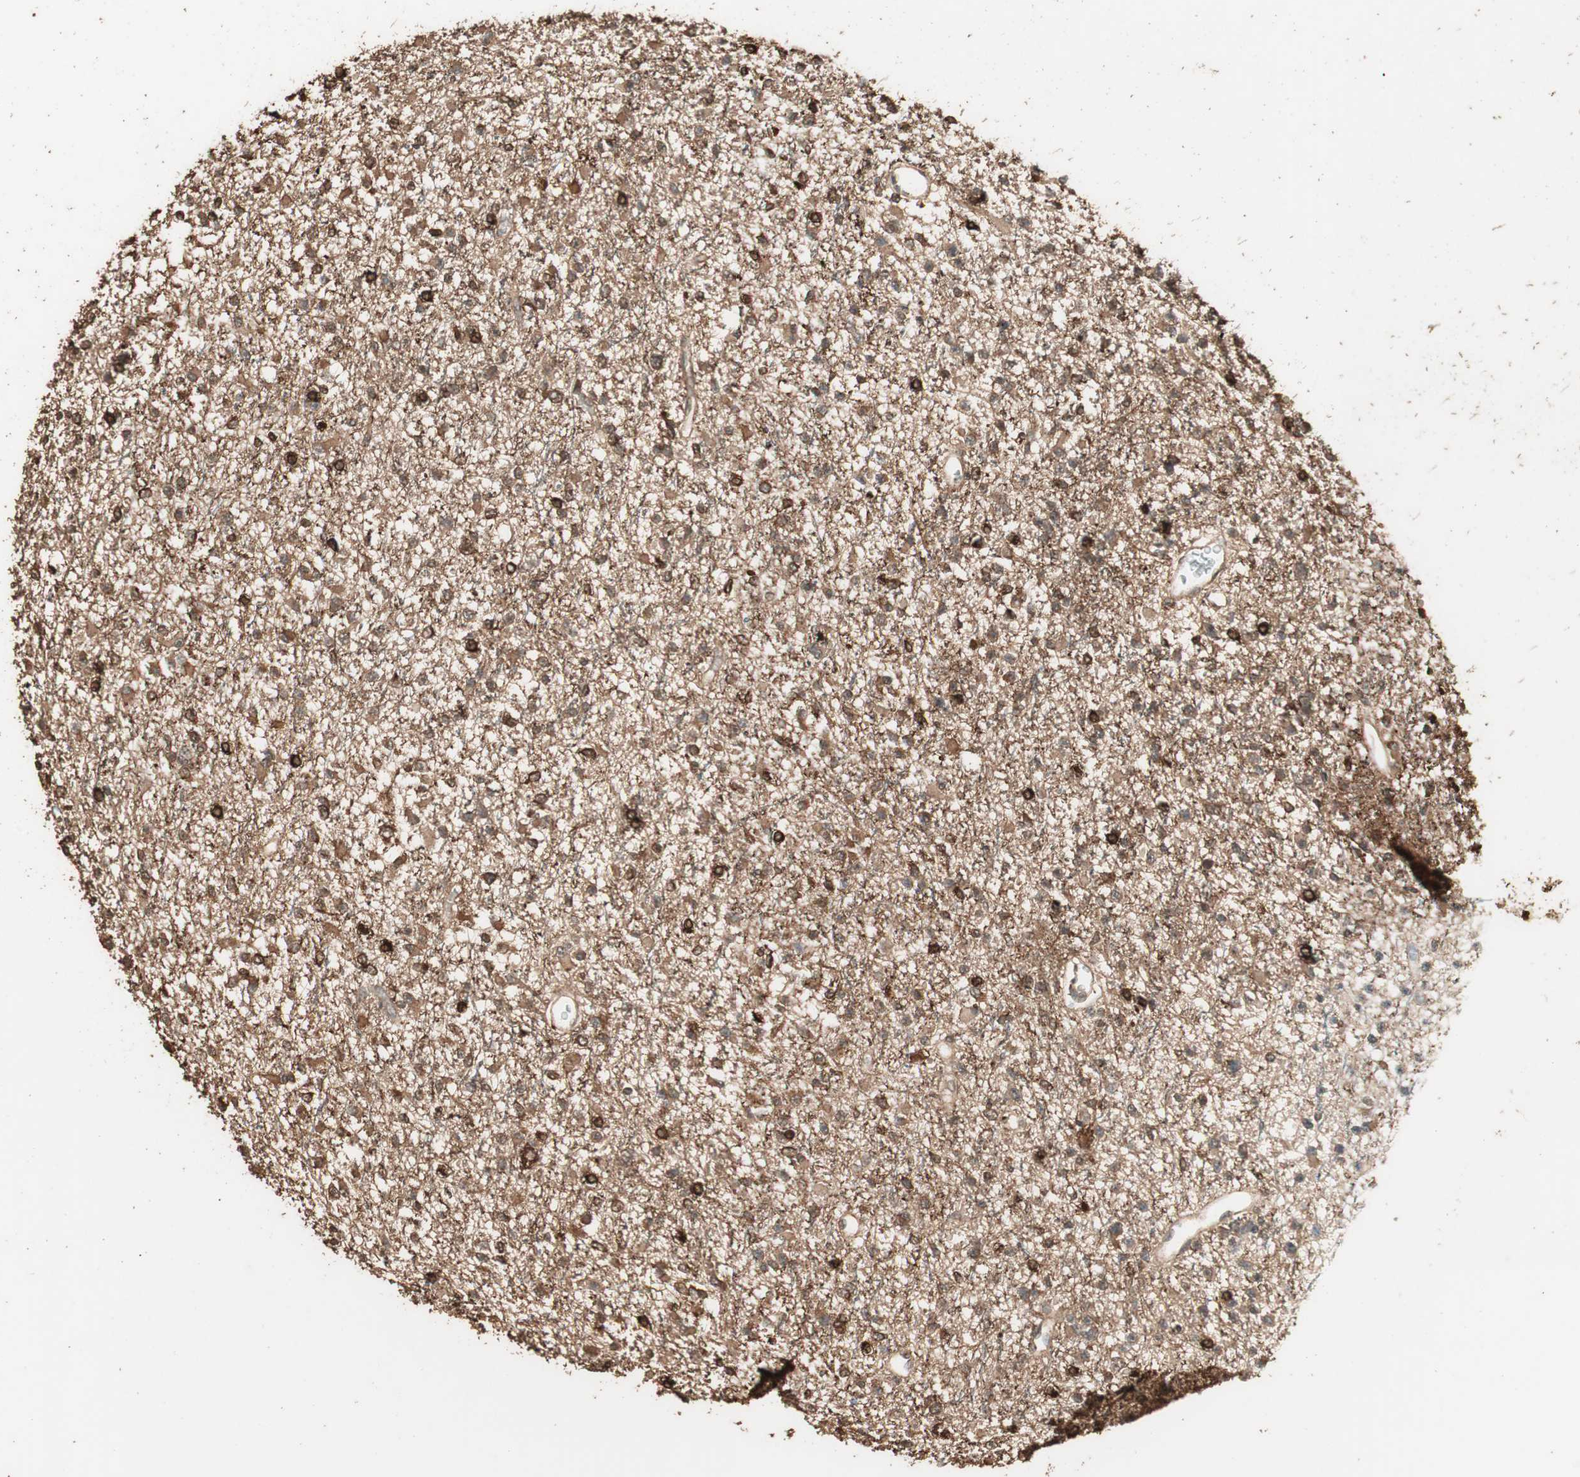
{"staining": {"intensity": "strong", "quantity": ">75%", "location": "cytoplasmic/membranous"}, "tissue": "glioma", "cell_type": "Tumor cells", "image_type": "cancer", "snomed": [{"axis": "morphology", "description": "Glioma, malignant, Low grade"}, {"axis": "topography", "description": "Brain"}], "caption": "Glioma stained for a protein exhibits strong cytoplasmic/membranous positivity in tumor cells.", "gene": "CCN4", "patient": {"sex": "female", "age": 22}}